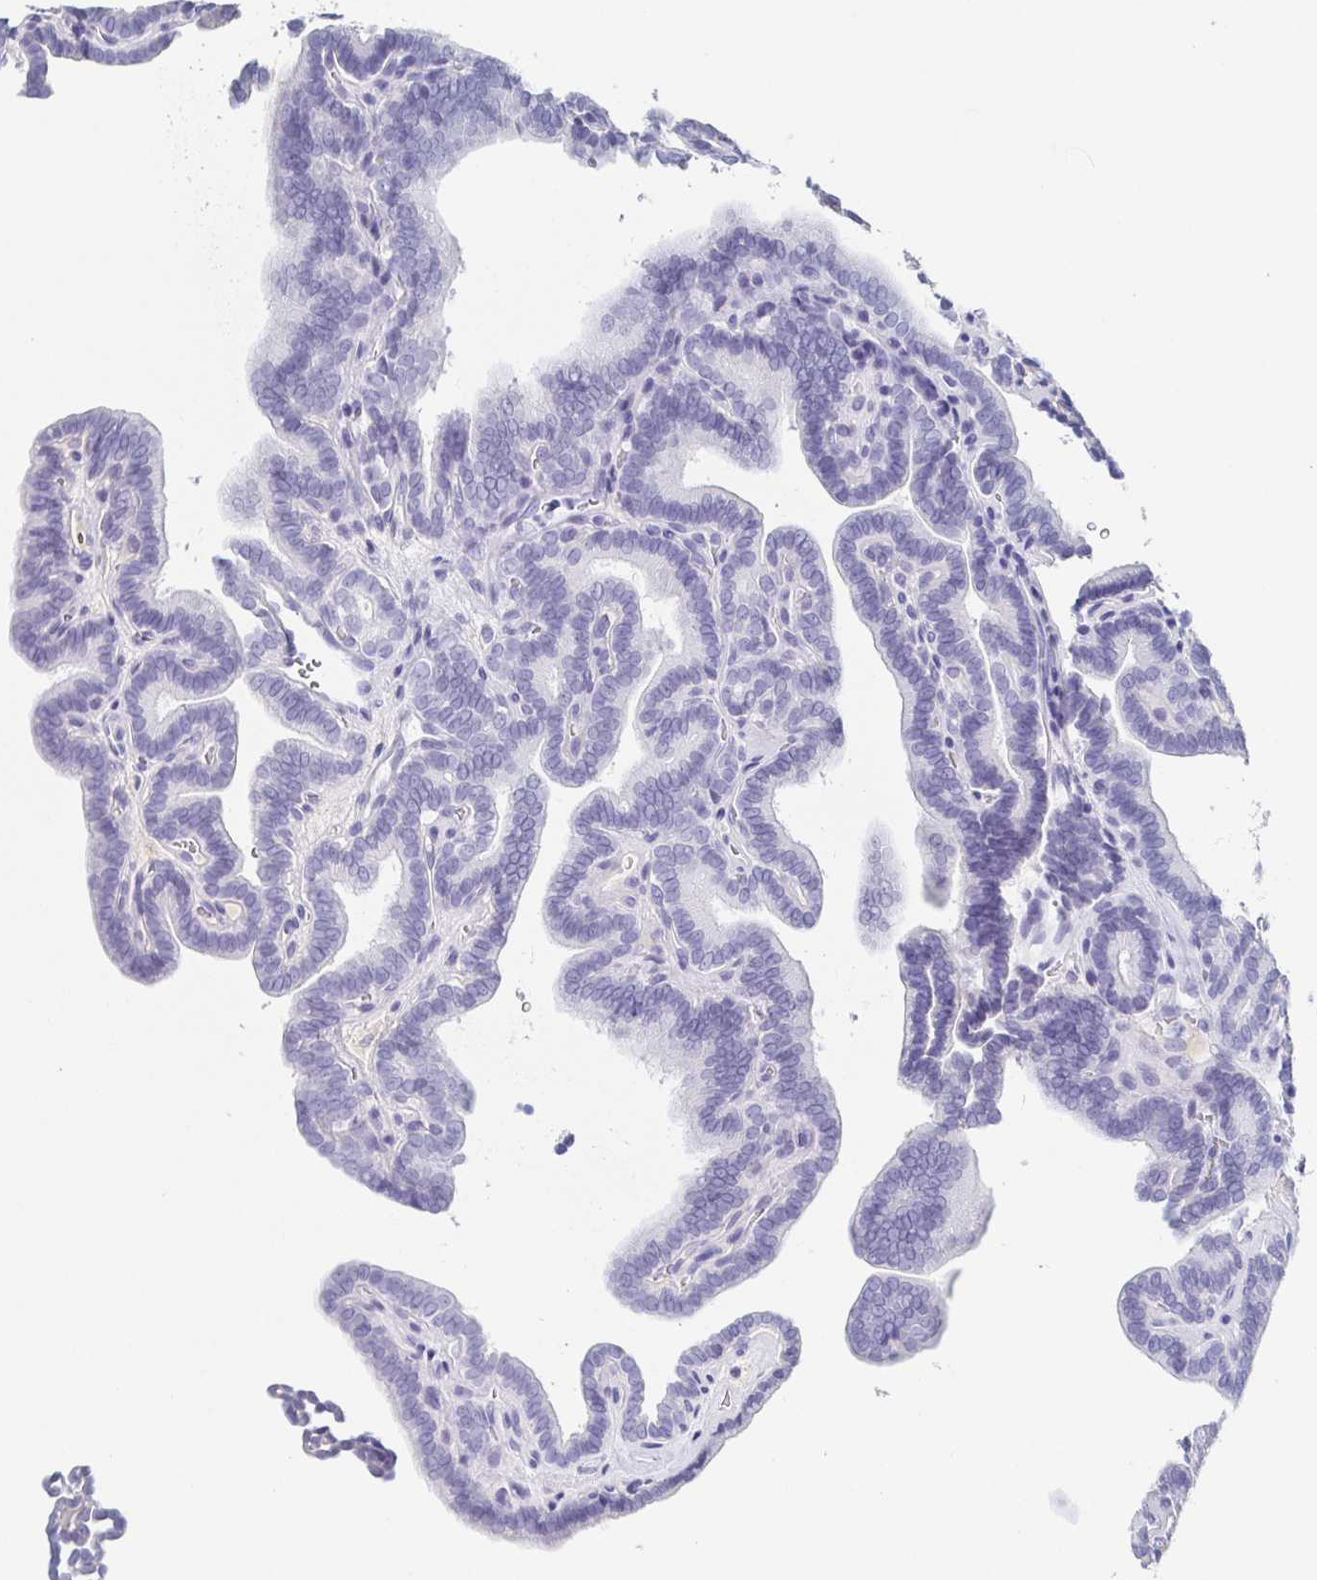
{"staining": {"intensity": "negative", "quantity": "none", "location": "none"}, "tissue": "thyroid cancer", "cell_type": "Tumor cells", "image_type": "cancer", "snomed": [{"axis": "morphology", "description": "Papillary adenocarcinoma, NOS"}, {"axis": "topography", "description": "Thyroid gland"}], "caption": "Tumor cells show no significant positivity in thyroid cancer (papillary adenocarcinoma).", "gene": "ITLN1", "patient": {"sex": "female", "age": 21}}